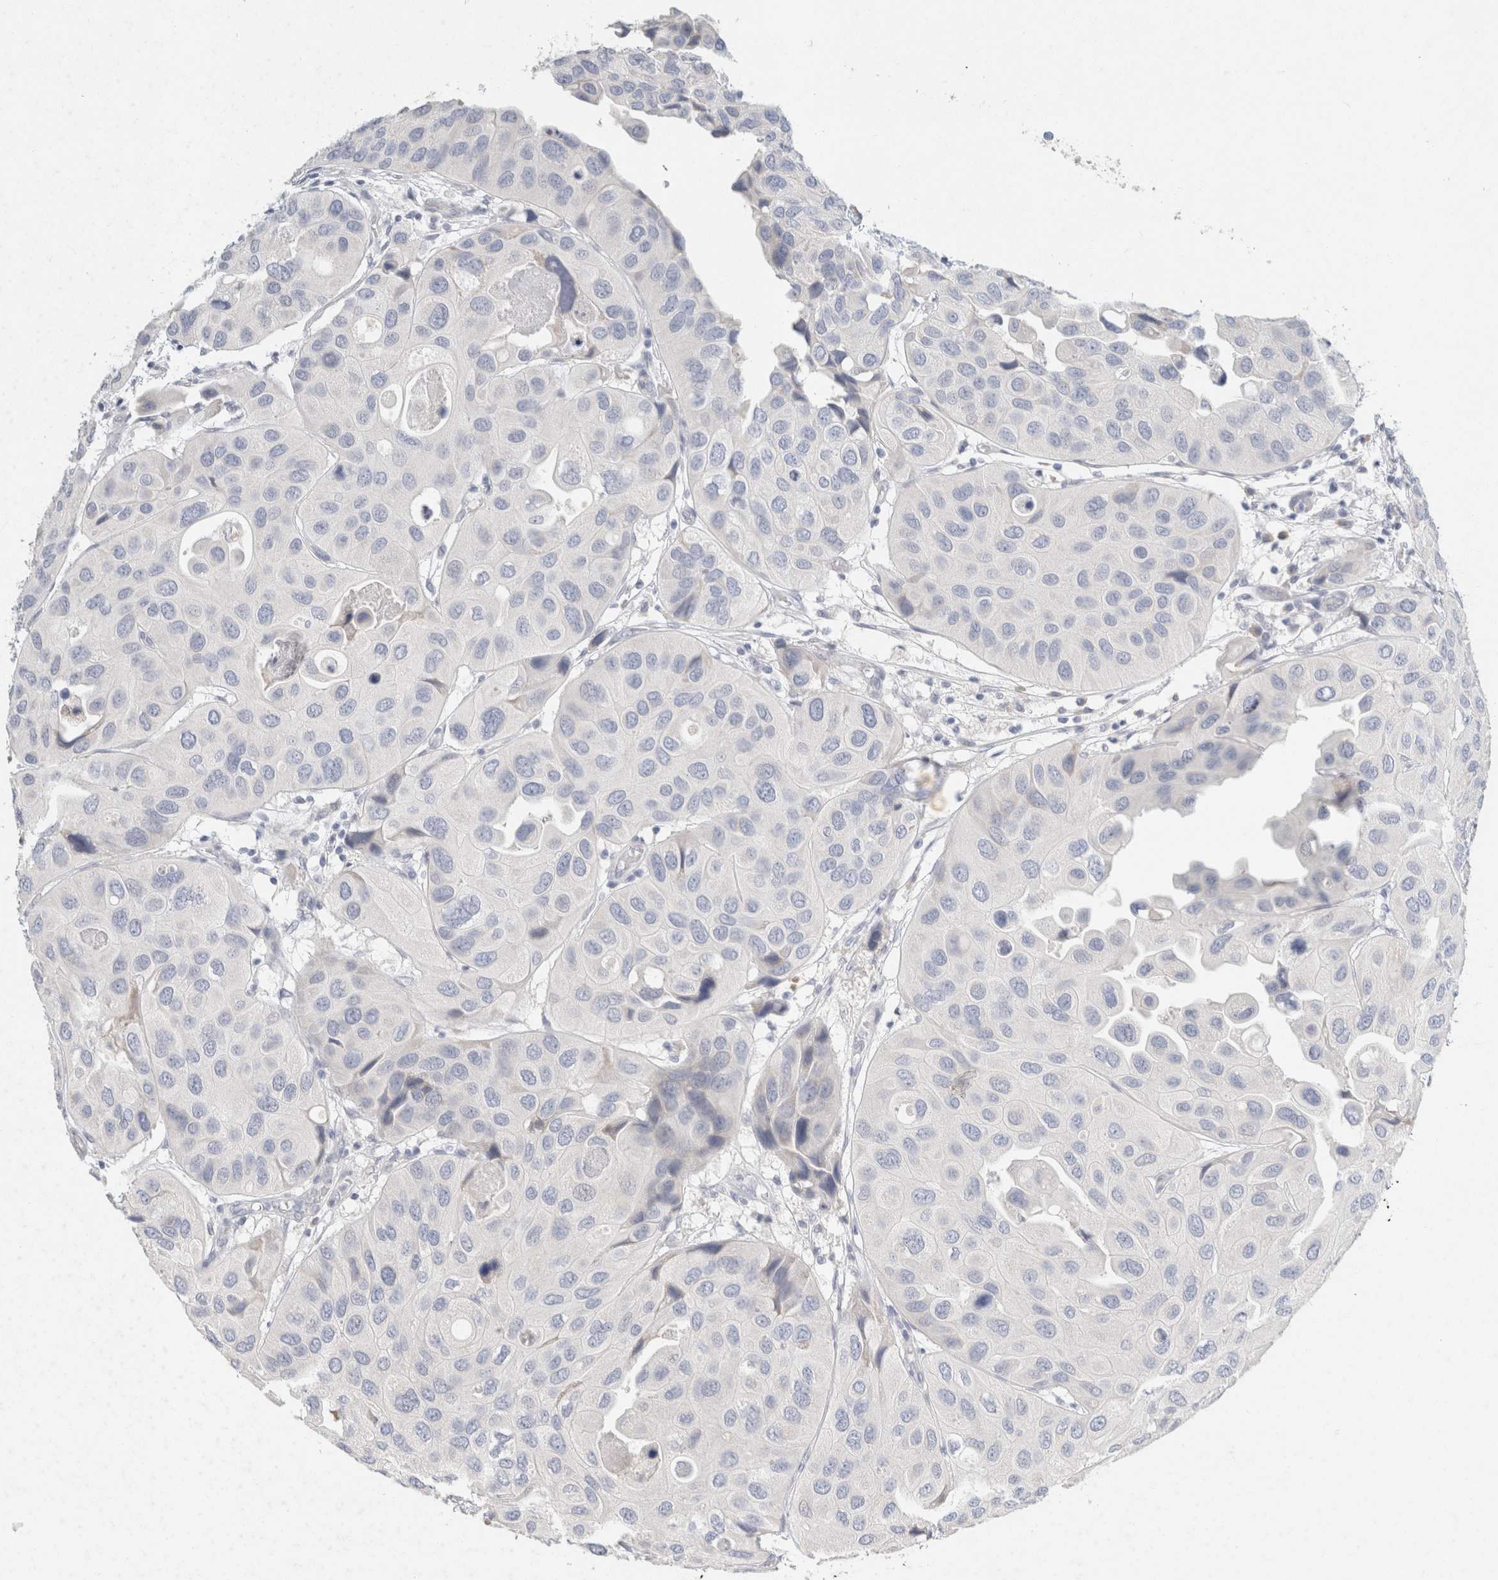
{"staining": {"intensity": "negative", "quantity": "none", "location": "none"}, "tissue": "urothelial cancer", "cell_type": "Tumor cells", "image_type": "cancer", "snomed": [{"axis": "morphology", "description": "Urothelial carcinoma, High grade"}, {"axis": "topography", "description": "Urinary bladder"}], "caption": "Tumor cells show no significant protein expression in urothelial cancer.", "gene": "NEFM", "patient": {"sex": "female", "age": 64}}